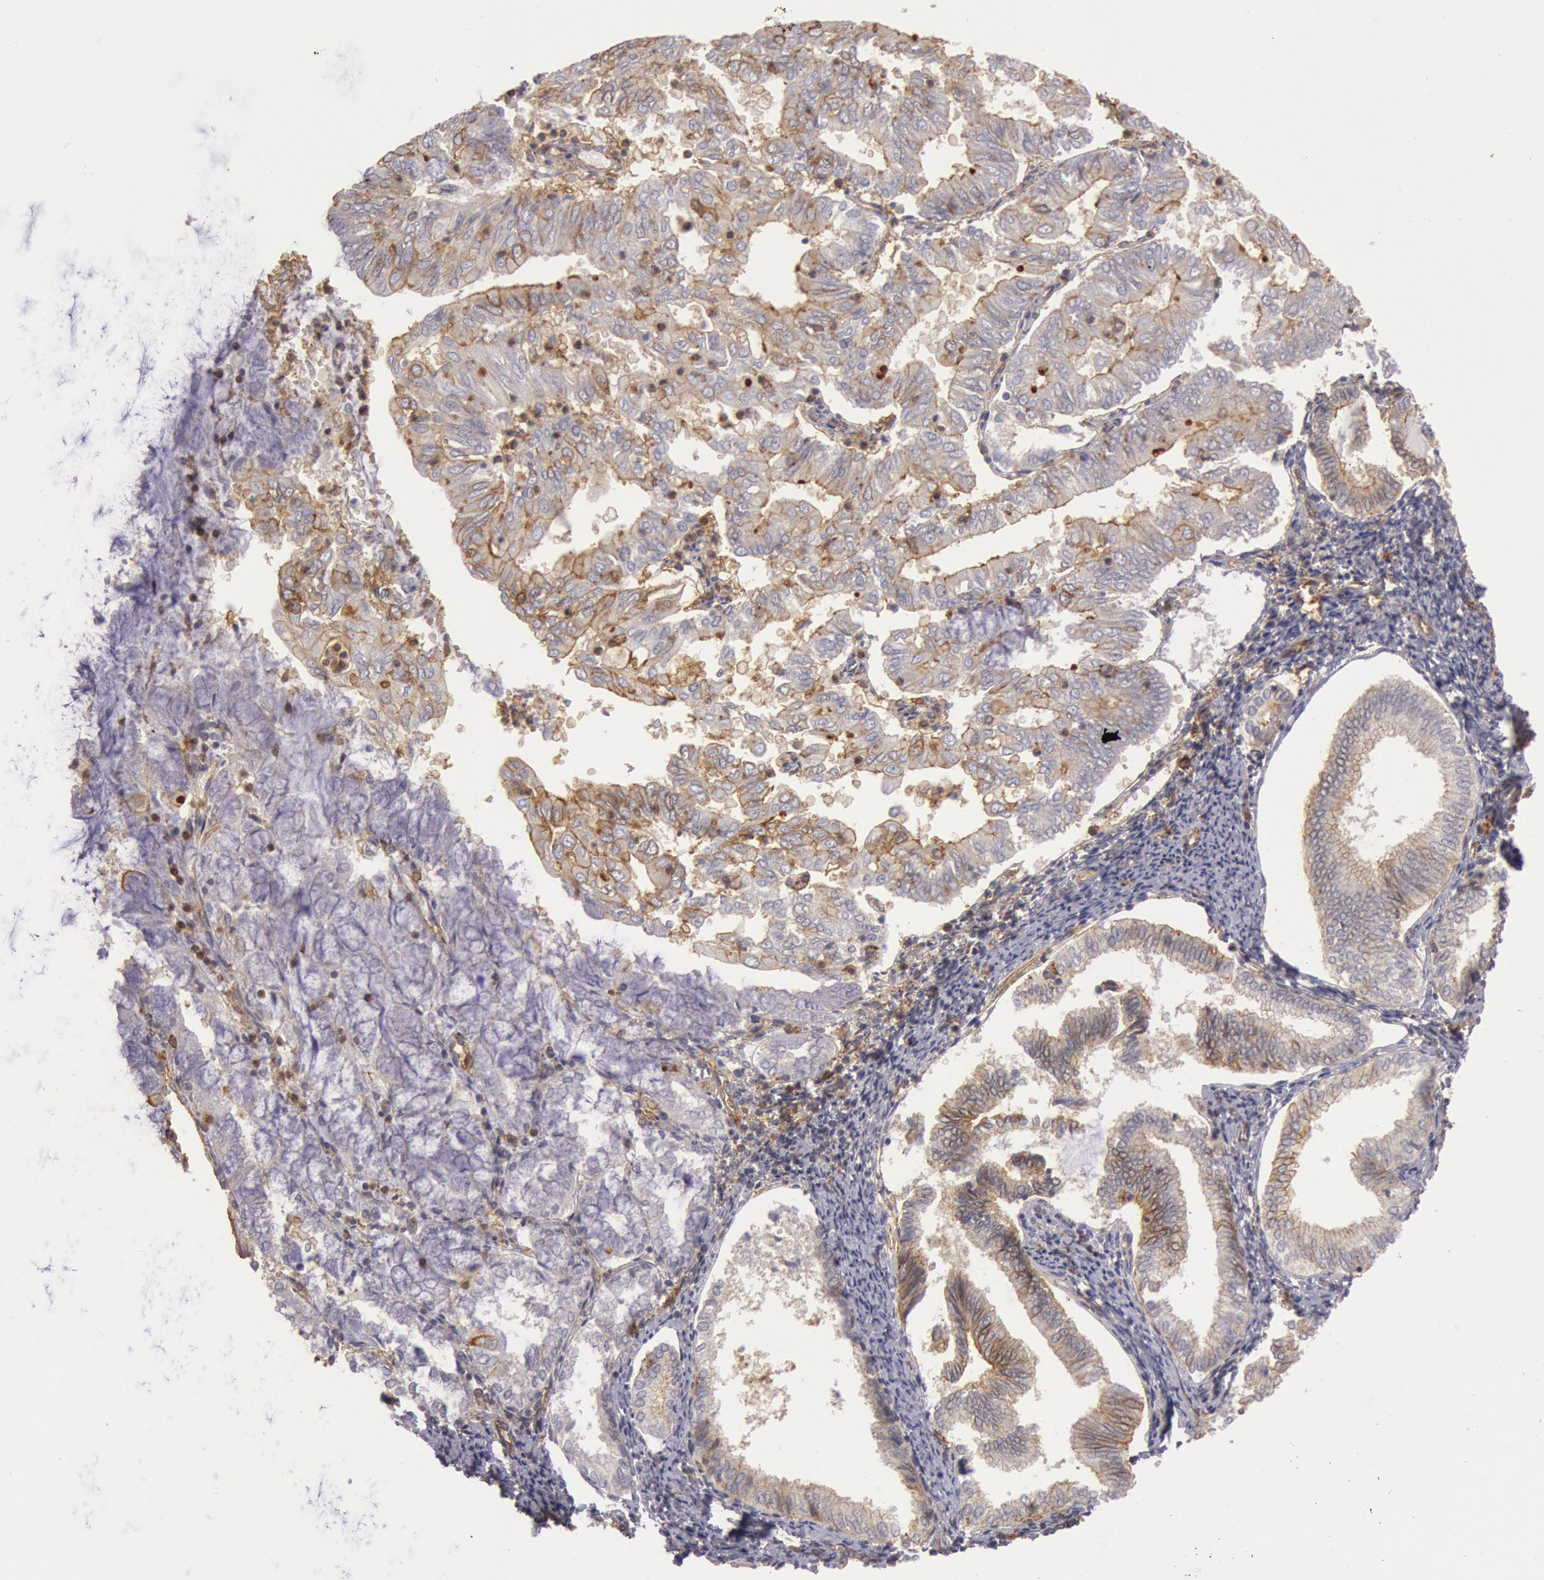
{"staining": {"intensity": "moderate", "quantity": ">75%", "location": "cytoplasmic/membranous"}, "tissue": "endometrial cancer", "cell_type": "Tumor cells", "image_type": "cancer", "snomed": [{"axis": "morphology", "description": "Adenocarcinoma, NOS"}, {"axis": "topography", "description": "Endometrium"}], "caption": "Immunohistochemical staining of human endometrial adenocarcinoma demonstrates medium levels of moderate cytoplasmic/membranous staining in approximately >75% of tumor cells.", "gene": "SNAP23", "patient": {"sex": "female", "age": 79}}